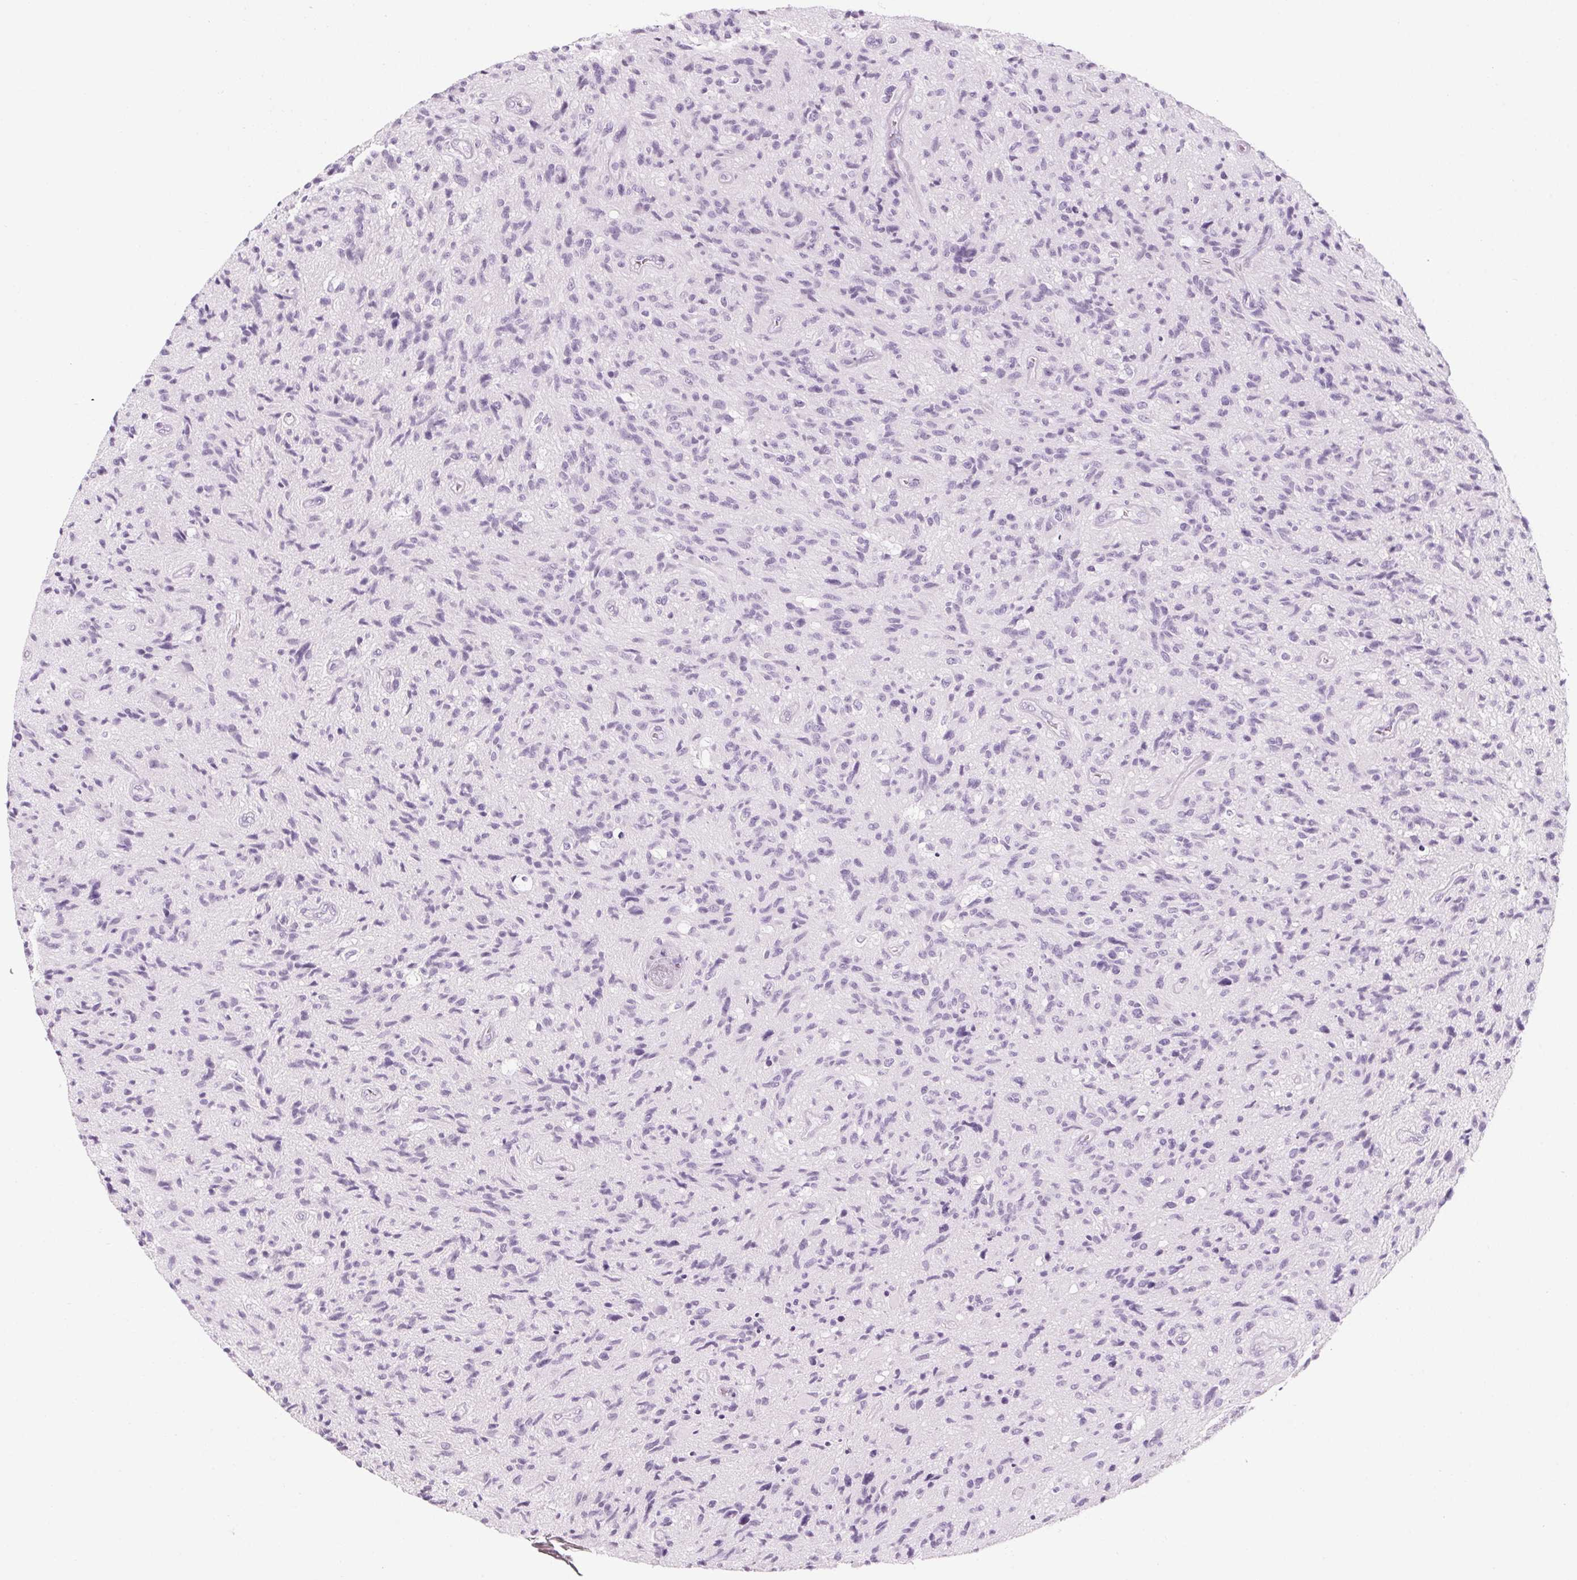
{"staining": {"intensity": "negative", "quantity": "none", "location": "none"}, "tissue": "glioma", "cell_type": "Tumor cells", "image_type": "cancer", "snomed": [{"axis": "morphology", "description": "Glioma, malignant, High grade"}, {"axis": "topography", "description": "Brain"}], "caption": "Glioma was stained to show a protein in brown. There is no significant expression in tumor cells.", "gene": "RPTN", "patient": {"sex": "male", "age": 54}}